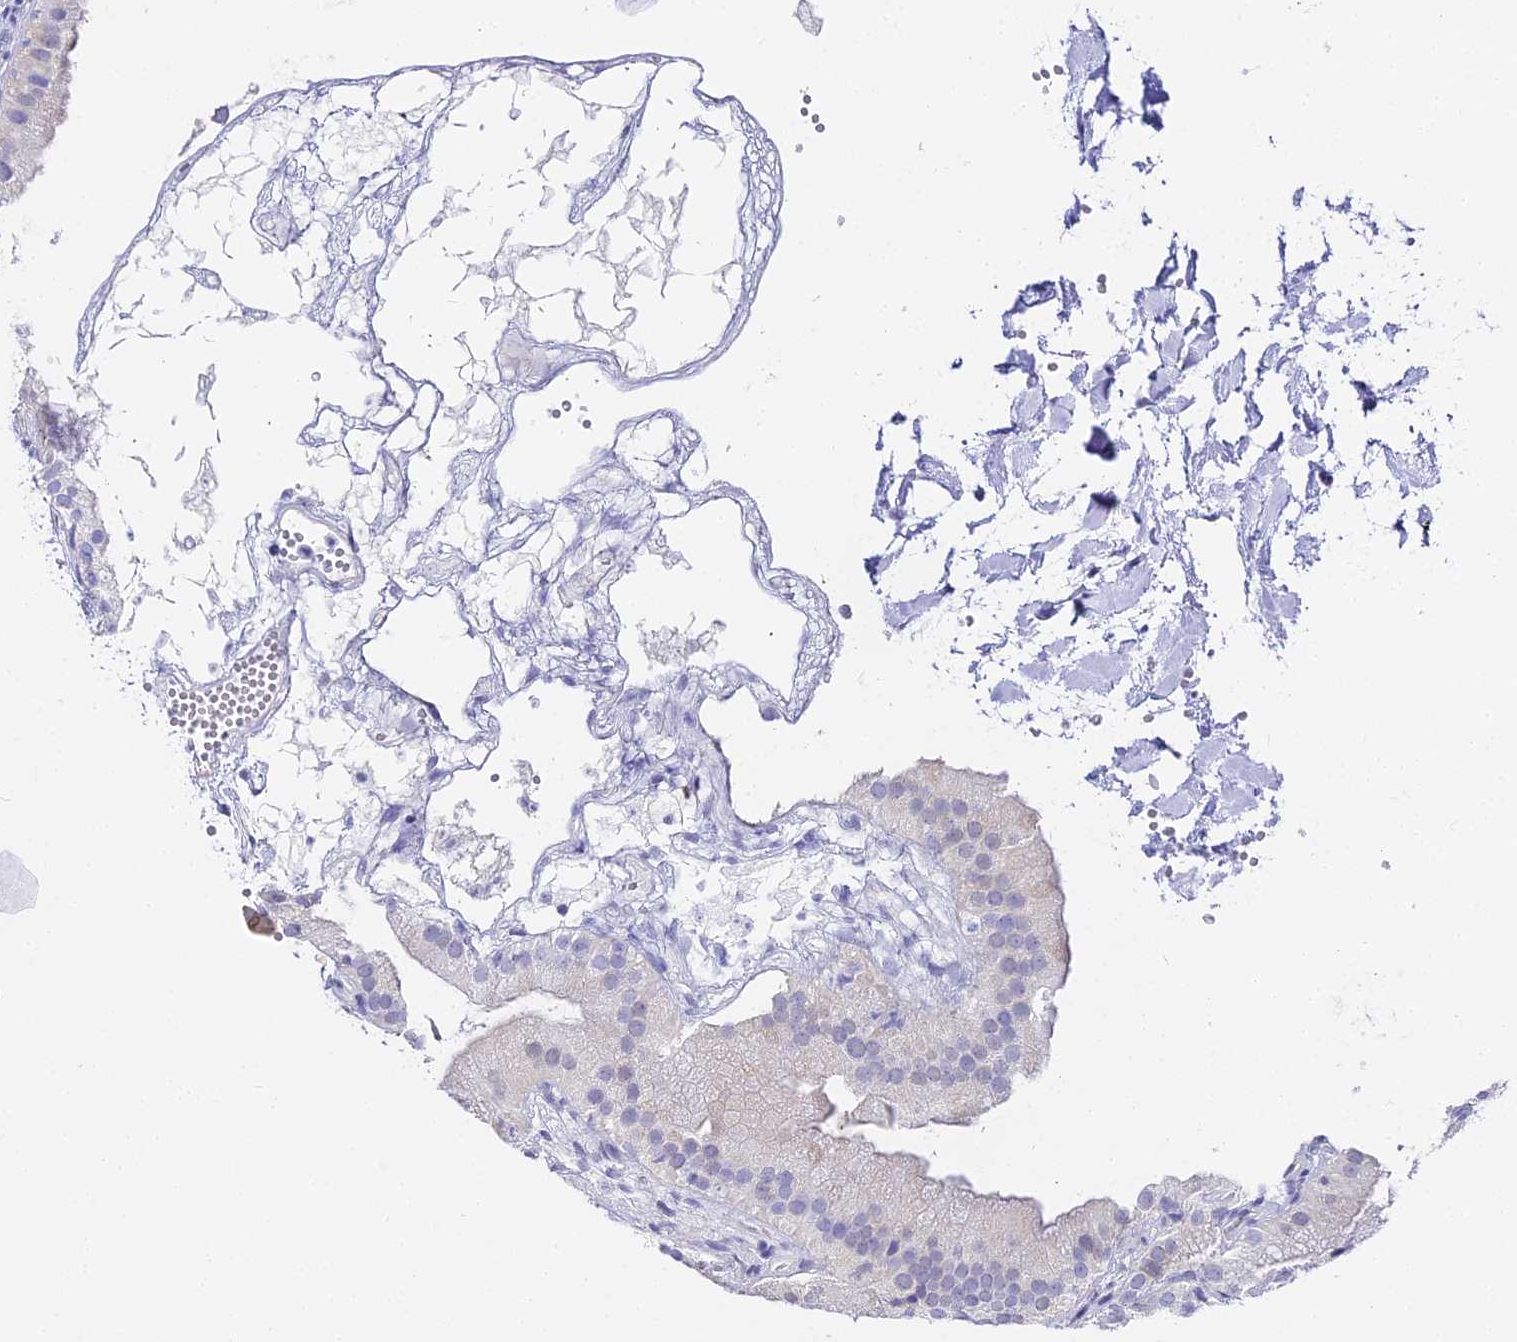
{"staining": {"intensity": "negative", "quantity": "none", "location": "none"}, "tissue": "gallbladder", "cell_type": "Glandular cells", "image_type": "normal", "snomed": [{"axis": "morphology", "description": "Normal tissue, NOS"}, {"axis": "topography", "description": "Gallbladder"}], "caption": "High power microscopy histopathology image of an immunohistochemistry (IHC) histopathology image of normal gallbladder, revealing no significant staining in glandular cells. The staining was performed using DAB (3,3'-diaminobenzidine) to visualize the protein expression in brown, while the nuclei were stained in blue with hematoxylin (Magnification: 20x).", "gene": "ABHD14A", "patient": {"sex": "male", "age": 55}}